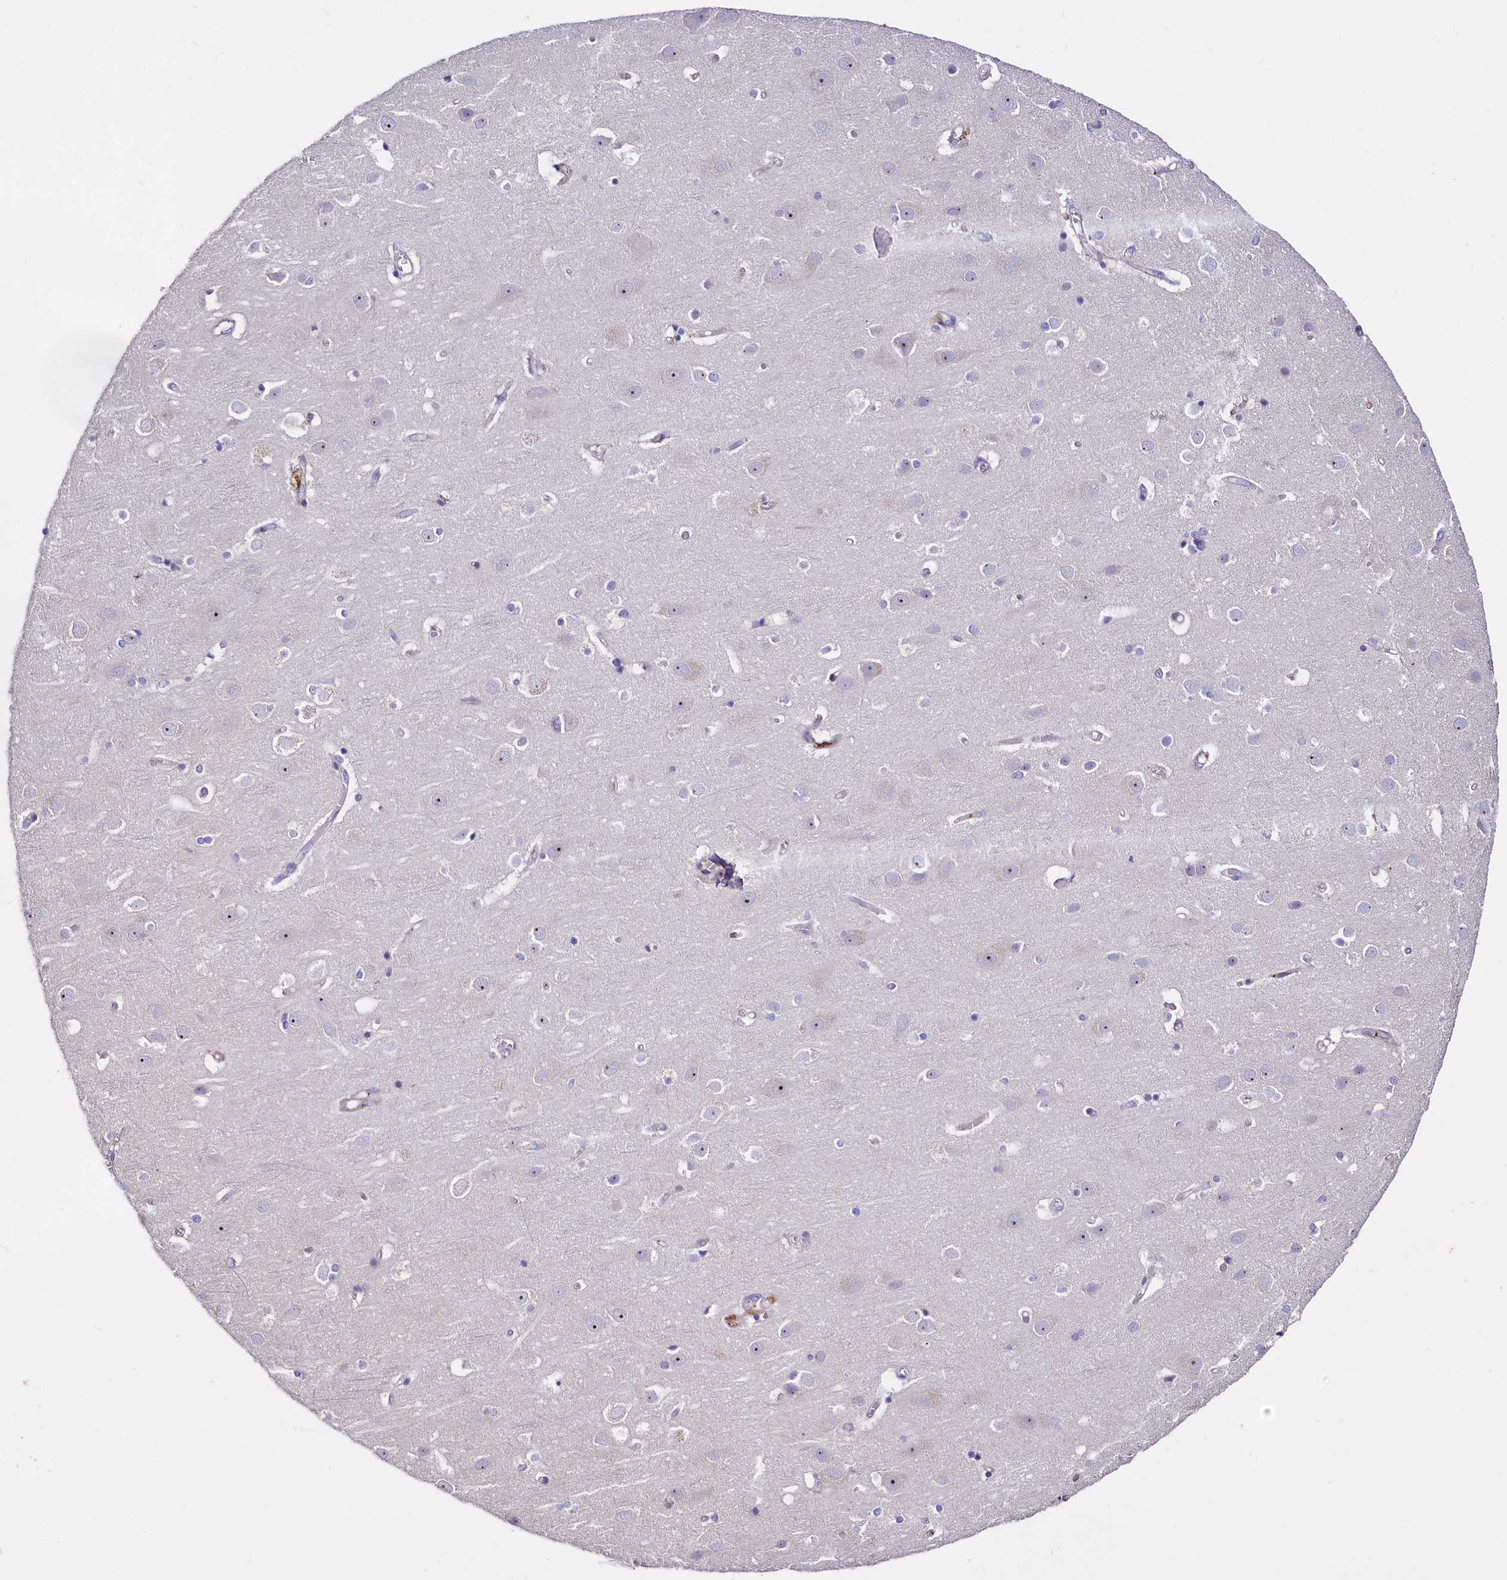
{"staining": {"intensity": "moderate", "quantity": "<25%", "location": "cytoplasmic/membranous"}, "tissue": "cerebral cortex", "cell_type": "Endothelial cells", "image_type": "normal", "snomed": [{"axis": "morphology", "description": "Normal tissue, NOS"}, {"axis": "topography", "description": "Cerebral cortex"}], "caption": "High-magnification brightfield microscopy of unremarkable cerebral cortex stained with DAB (brown) and counterstained with hematoxylin (blue). endothelial cells exhibit moderate cytoplasmic/membranous expression is seen in approximately<25% of cells. The staining is performed using DAB brown chromogen to label protein expression. The nuclei are counter-stained blue using hematoxylin.", "gene": "RPUSD3", "patient": {"sex": "male", "age": 54}}